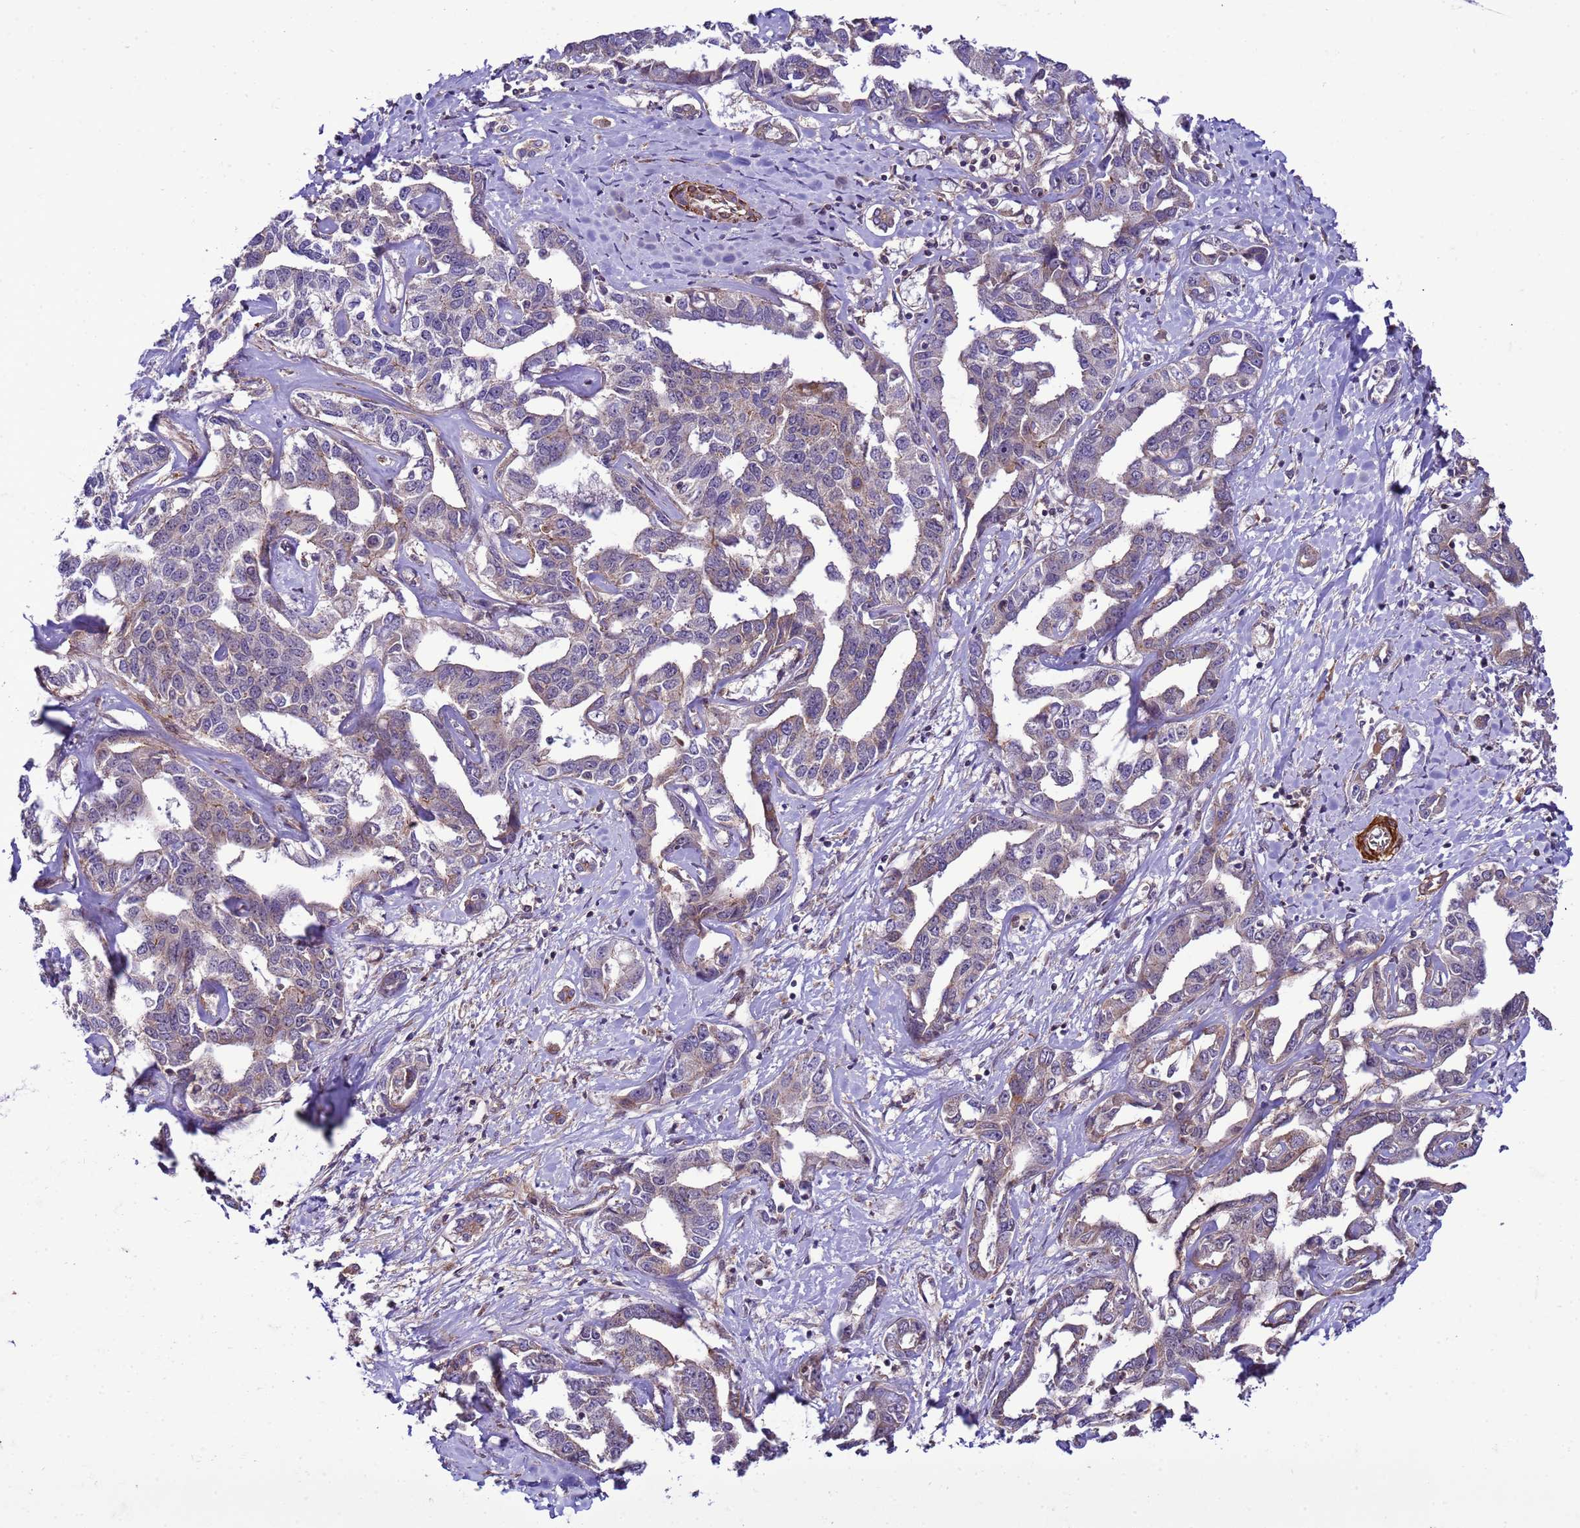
{"staining": {"intensity": "weak", "quantity": "25%-75%", "location": "cytoplasmic/membranous"}, "tissue": "liver cancer", "cell_type": "Tumor cells", "image_type": "cancer", "snomed": [{"axis": "morphology", "description": "Cholangiocarcinoma"}, {"axis": "topography", "description": "Liver"}], "caption": "Liver cancer (cholangiocarcinoma) stained with DAB (3,3'-diaminobenzidine) immunohistochemistry shows low levels of weak cytoplasmic/membranous positivity in approximately 25%-75% of tumor cells.", "gene": "GEN1", "patient": {"sex": "male", "age": 59}}